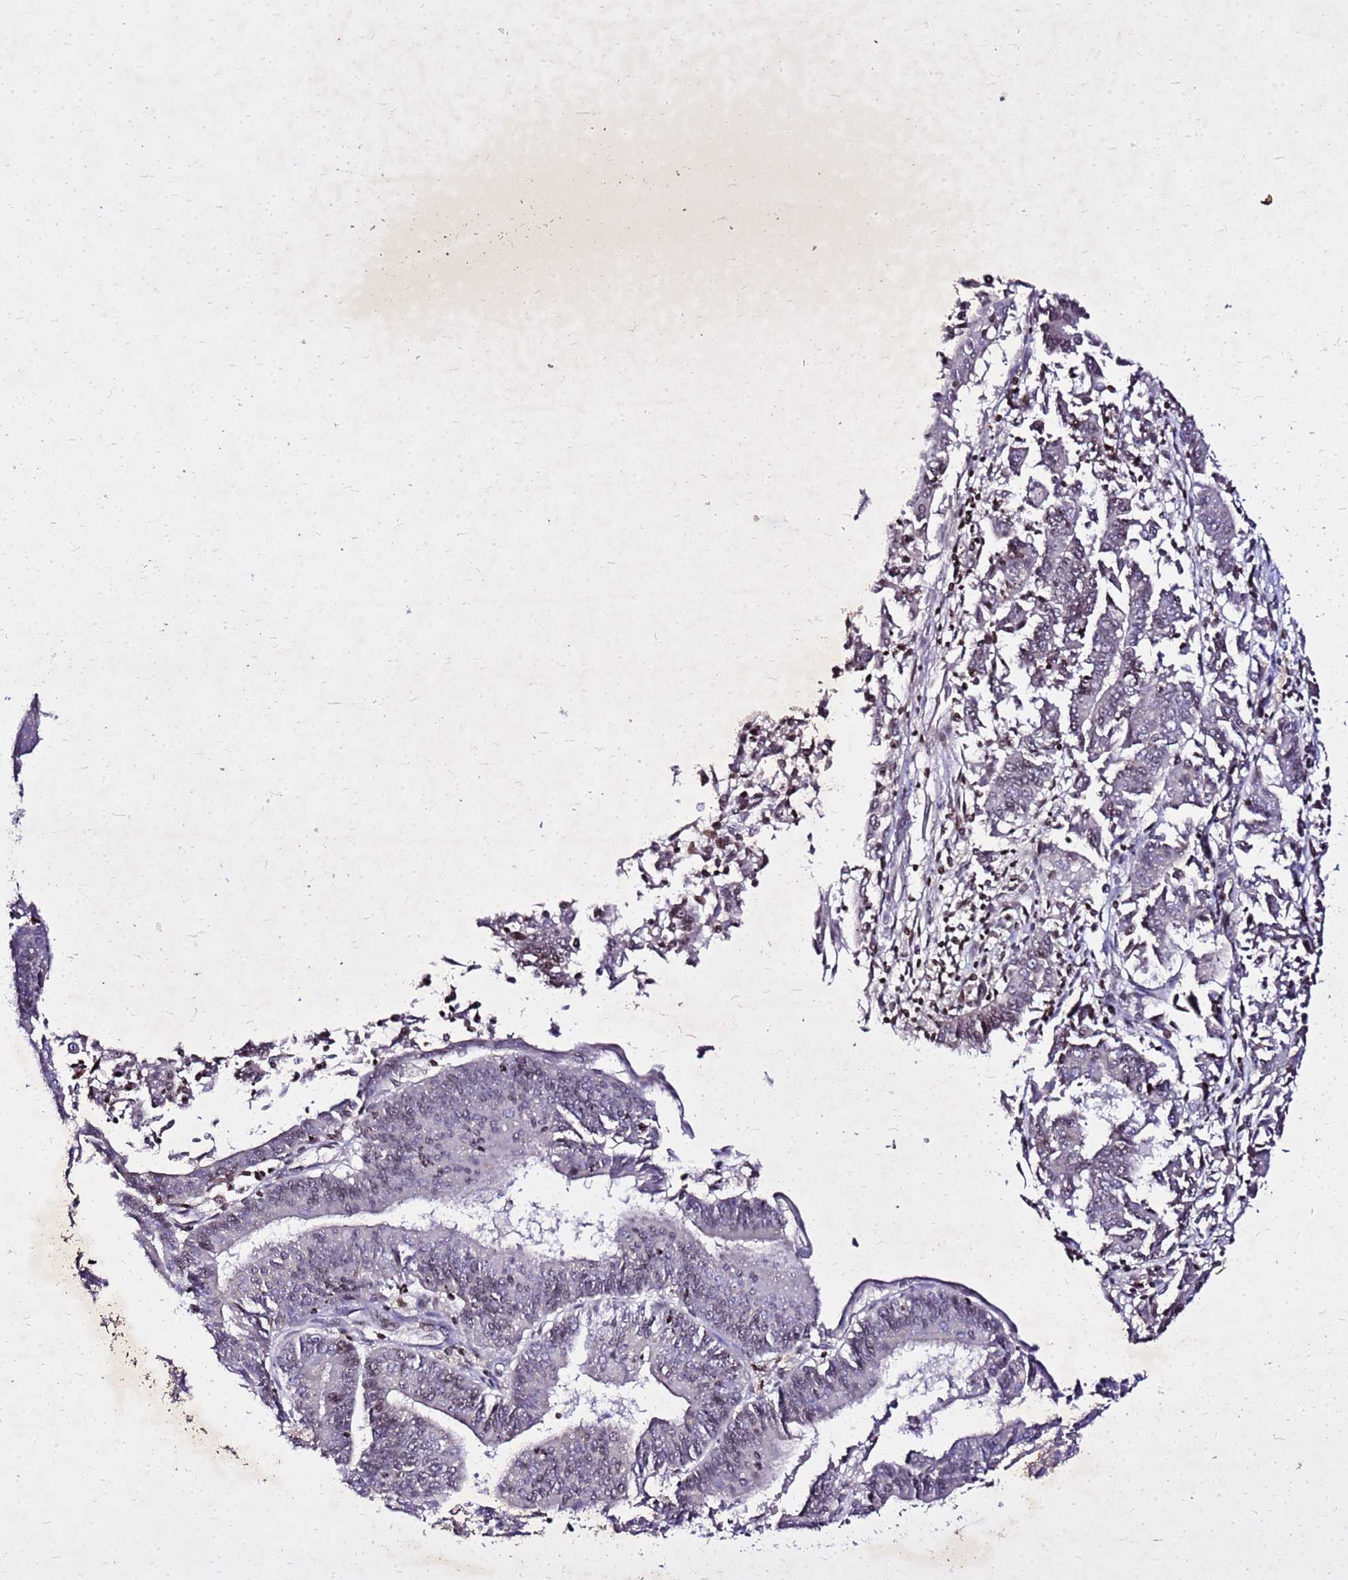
{"staining": {"intensity": "weak", "quantity": "<25%", "location": "nuclear"}, "tissue": "endometrial cancer", "cell_type": "Tumor cells", "image_type": "cancer", "snomed": [{"axis": "morphology", "description": "Adenocarcinoma, NOS"}, {"axis": "topography", "description": "Endometrium"}], "caption": "IHC of human endometrial adenocarcinoma reveals no expression in tumor cells.", "gene": "COX14", "patient": {"sex": "female", "age": 73}}